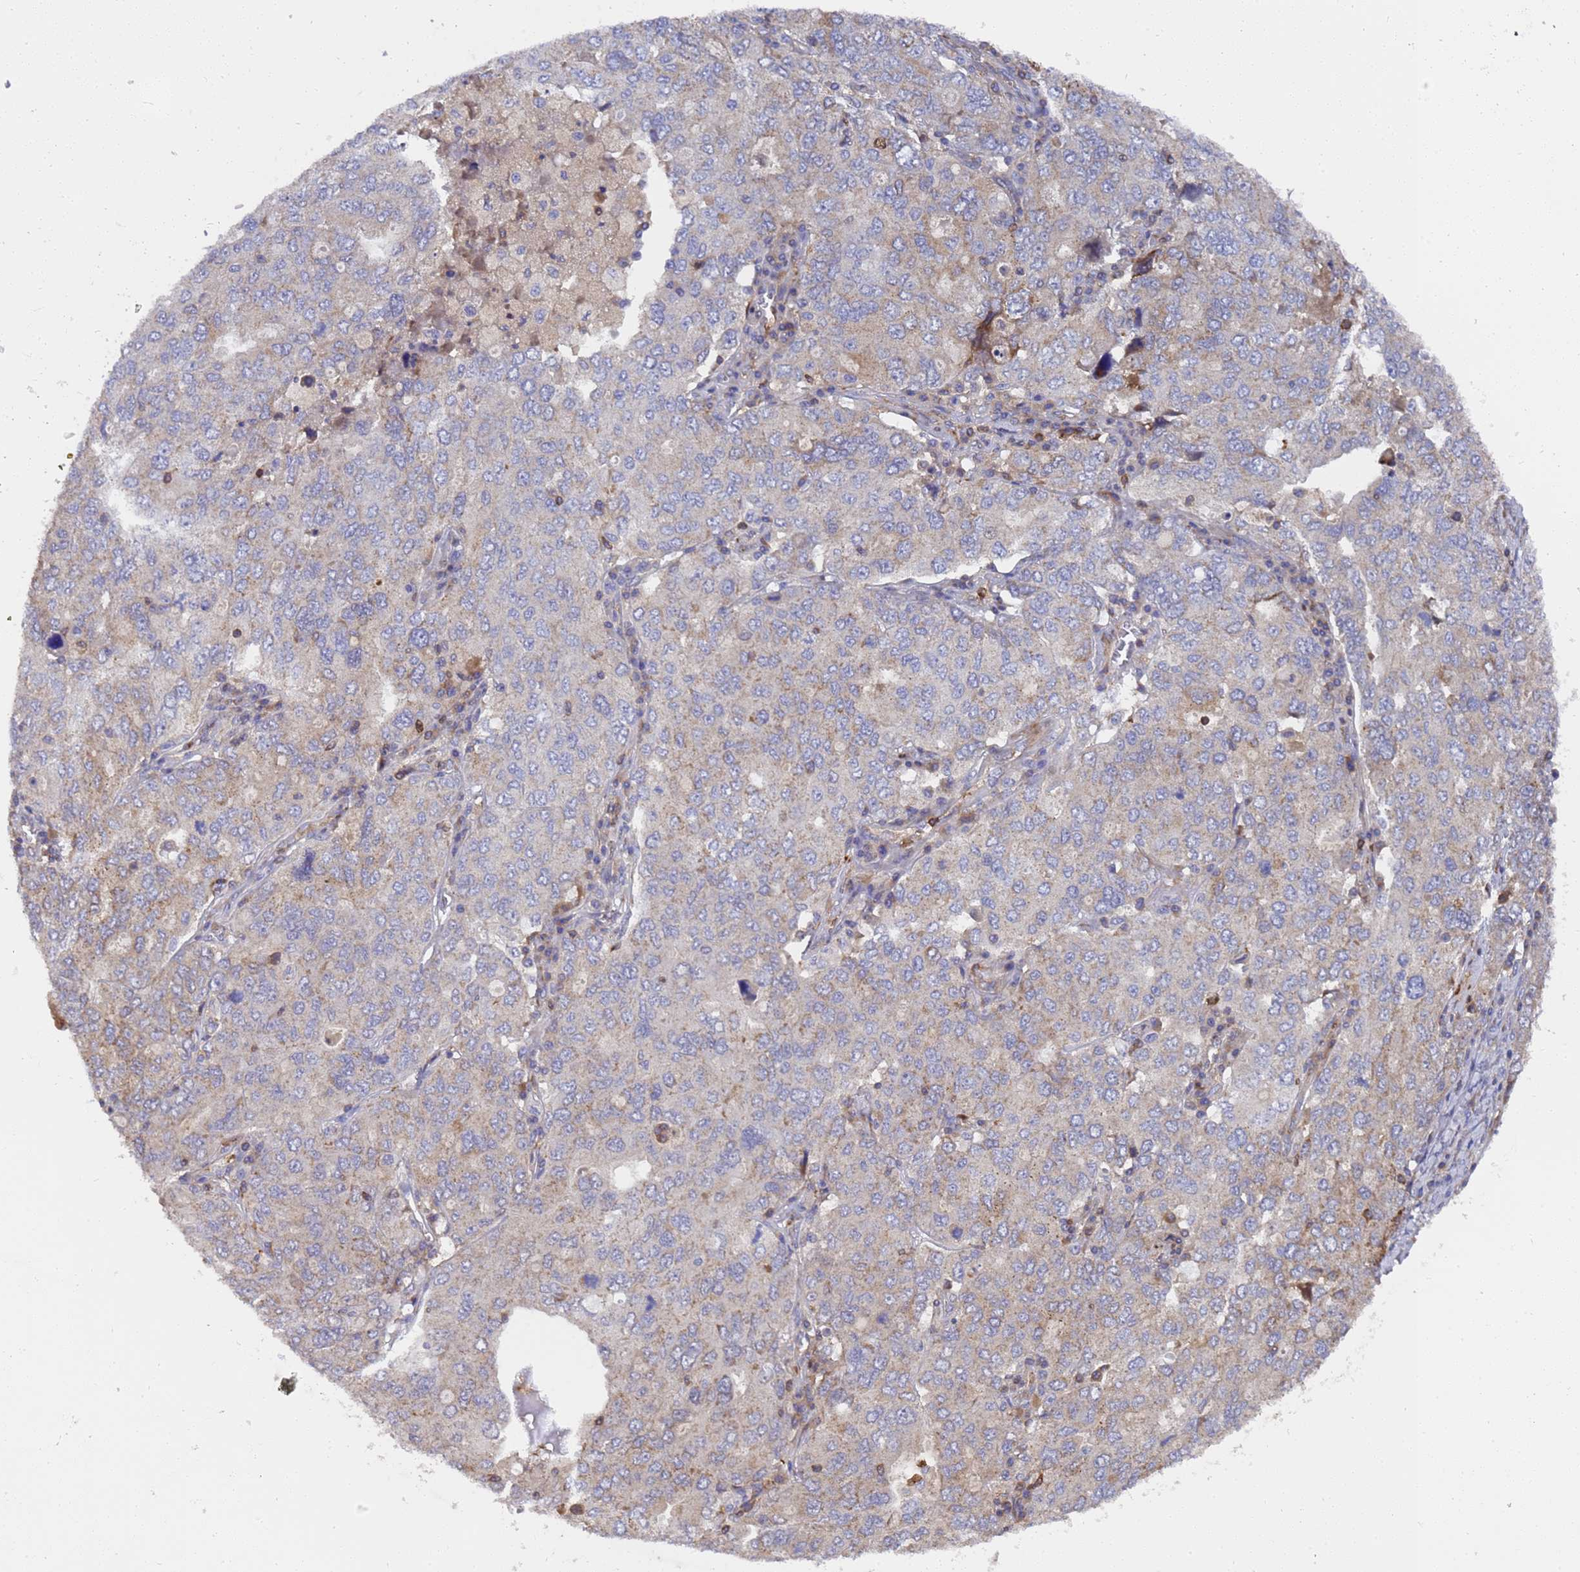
{"staining": {"intensity": "moderate", "quantity": "<25%", "location": "cytoplasmic/membranous"}, "tissue": "ovarian cancer", "cell_type": "Tumor cells", "image_type": "cancer", "snomed": [{"axis": "morphology", "description": "Carcinoma, endometroid"}, {"axis": "topography", "description": "Ovary"}], "caption": "This histopathology image demonstrates immunohistochemistry (IHC) staining of human ovarian cancer (endometroid carcinoma), with low moderate cytoplasmic/membranous positivity in approximately <25% of tumor cells.", "gene": "MOCS1", "patient": {"sex": "female", "age": 62}}